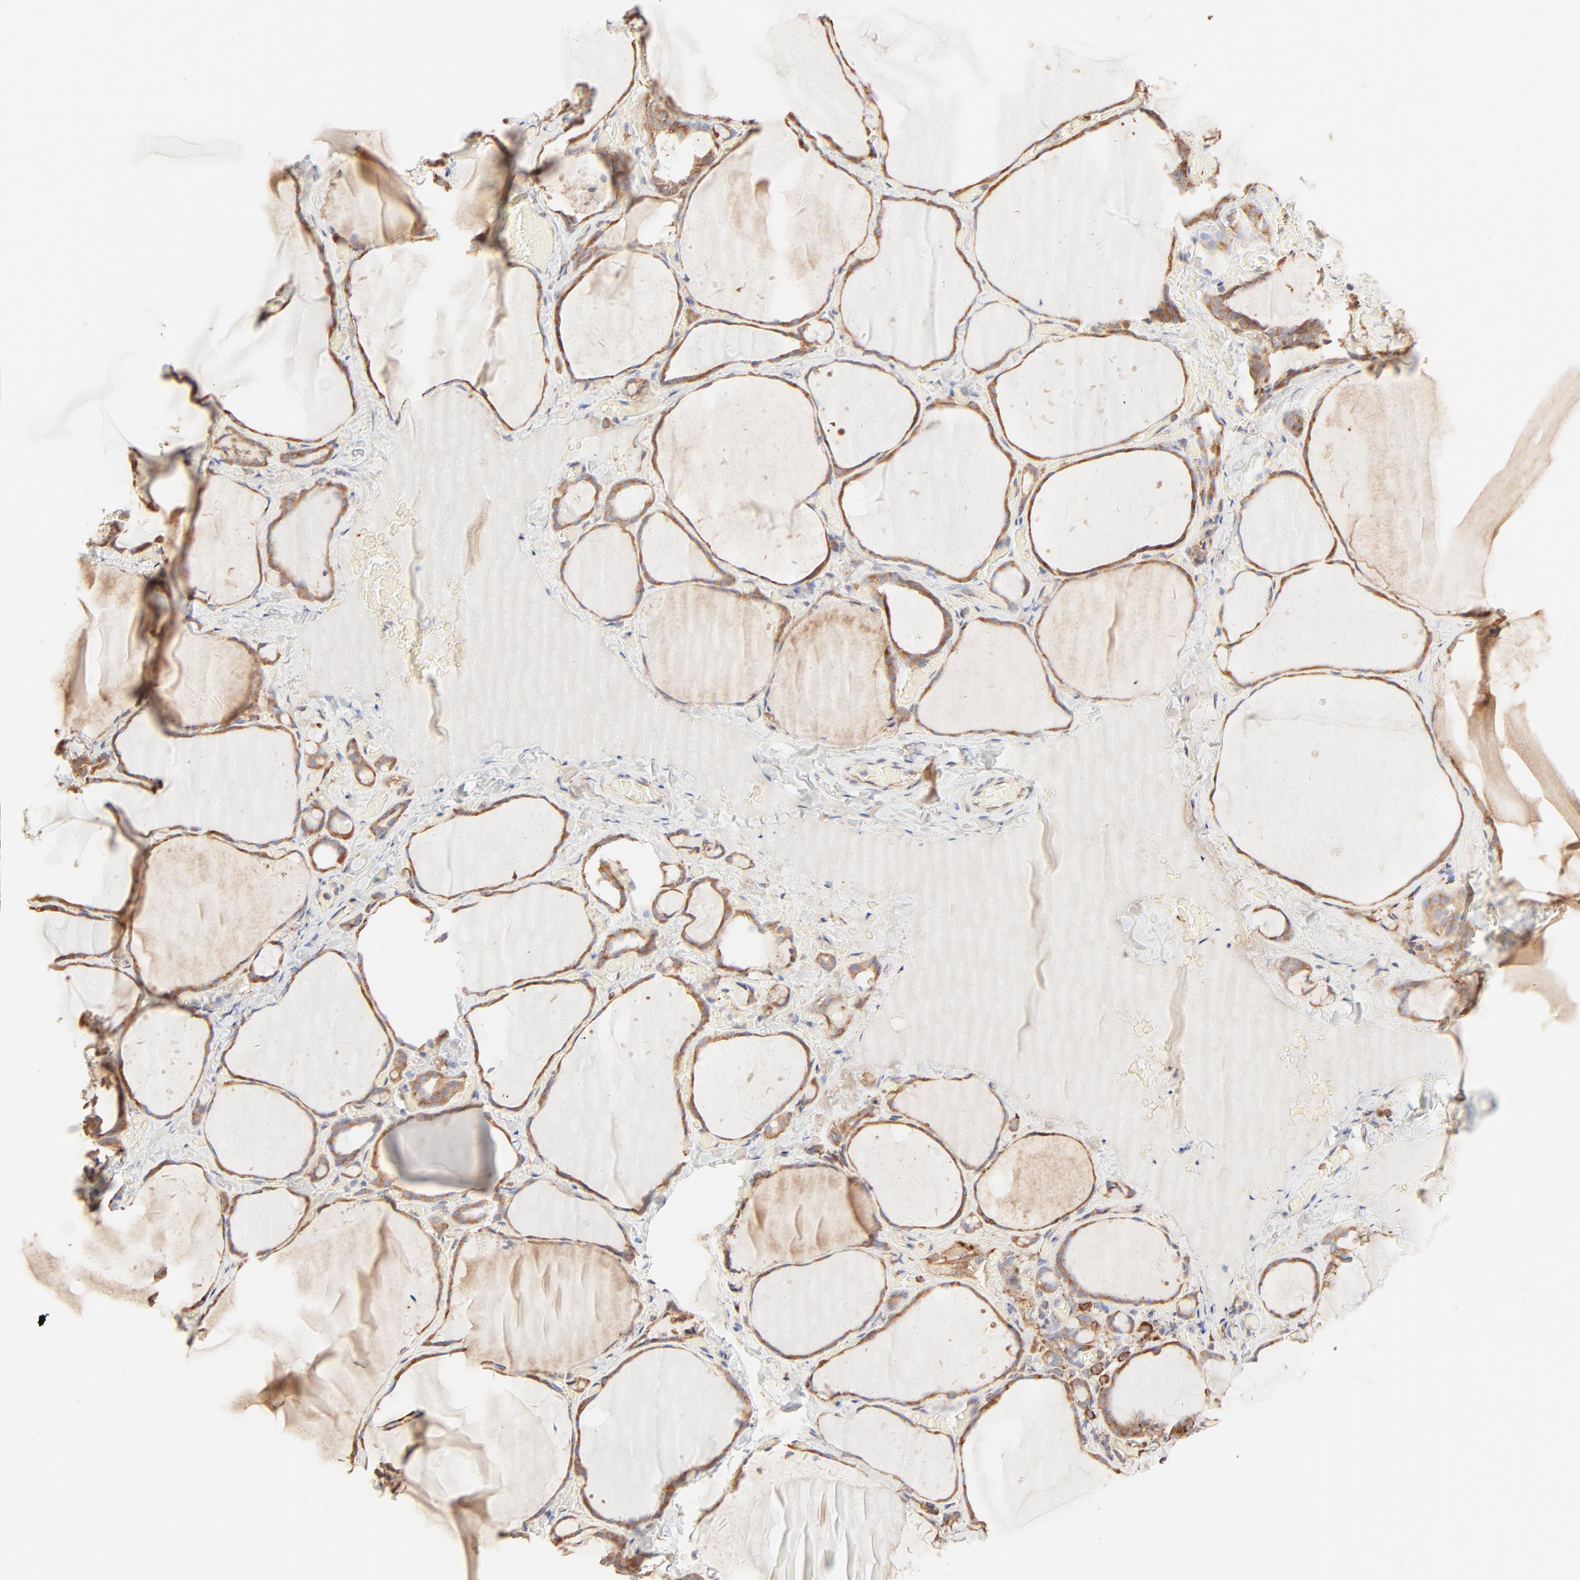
{"staining": {"intensity": "moderate", "quantity": ">75%", "location": "cytoplasmic/membranous"}, "tissue": "thyroid gland", "cell_type": "Glandular cells", "image_type": "normal", "snomed": [{"axis": "morphology", "description": "Normal tissue, NOS"}, {"axis": "topography", "description": "Thyroid gland"}], "caption": "A medium amount of moderate cytoplasmic/membranous positivity is seen in approximately >75% of glandular cells in benign thyroid gland.", "gene": "RPS20", "patient": {"sex": "female", "age": 22}}